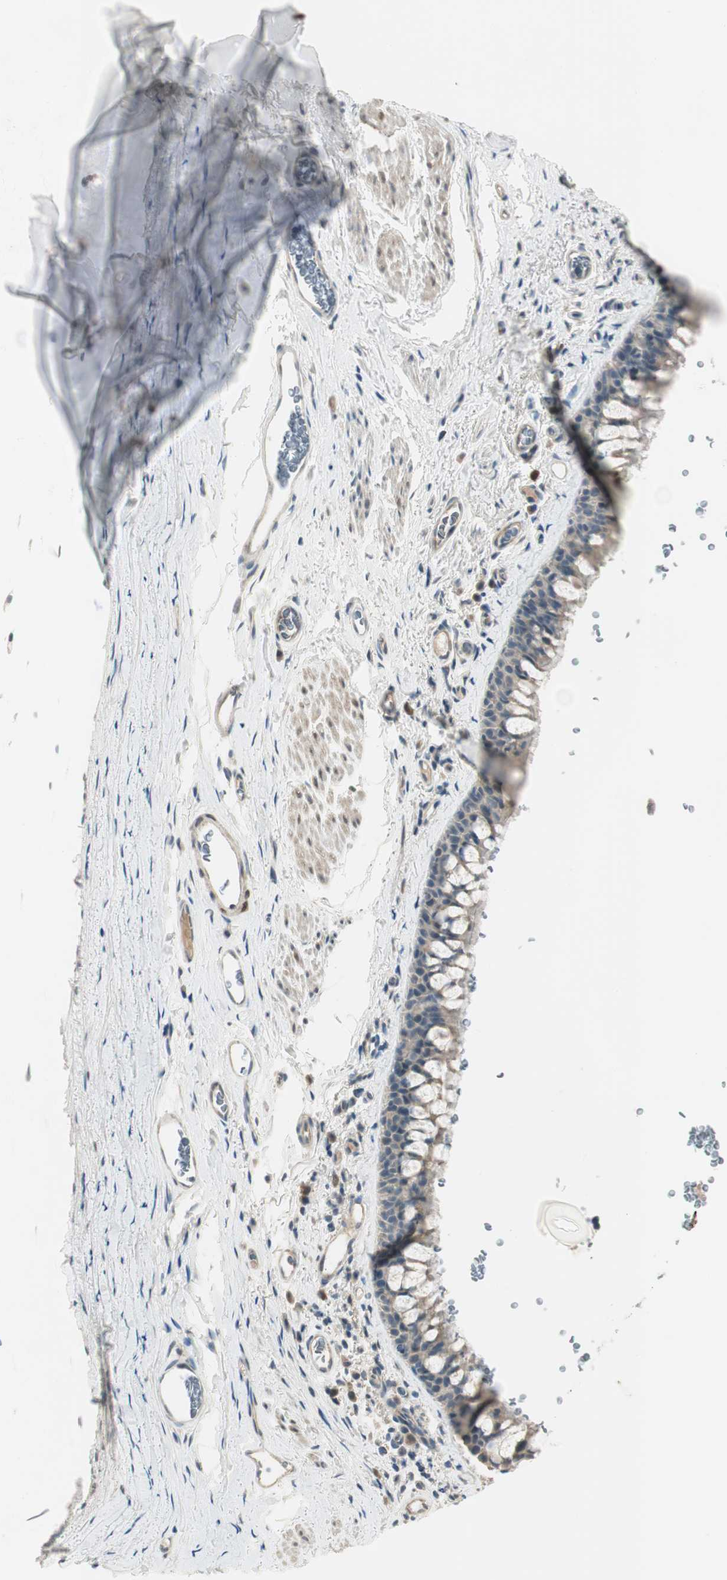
{"staining": {"intensity": "weak", "quantity": "25%-75%", "location": "cytoplasmic/membranous"}, "tissue": "bronchus", "cell_type": "Respiratory epithelial cells", "image_type": "normal", "snomed": [{"axis": "morphology", "description": "Normal tissue, NOS"}, {"axis": "morphology", "description": "Malignant melanoma, Metastatic site"}, {"axis": "topography", "description": "Bronchus"}, {"axis": "topography", "description": "Lung"}], "caption": "A low amount of weak cytoplasmic/membranous expression is identified in about 25%-75% of respiratory epithelial cells in normal bronchus. (DAB (3,3'-diaminobenzidine) IHC, brown staining for protein, blue staining for nuclei).", "gene": "PCDHB15", "patient": {"sex": "male", "age": 64}}